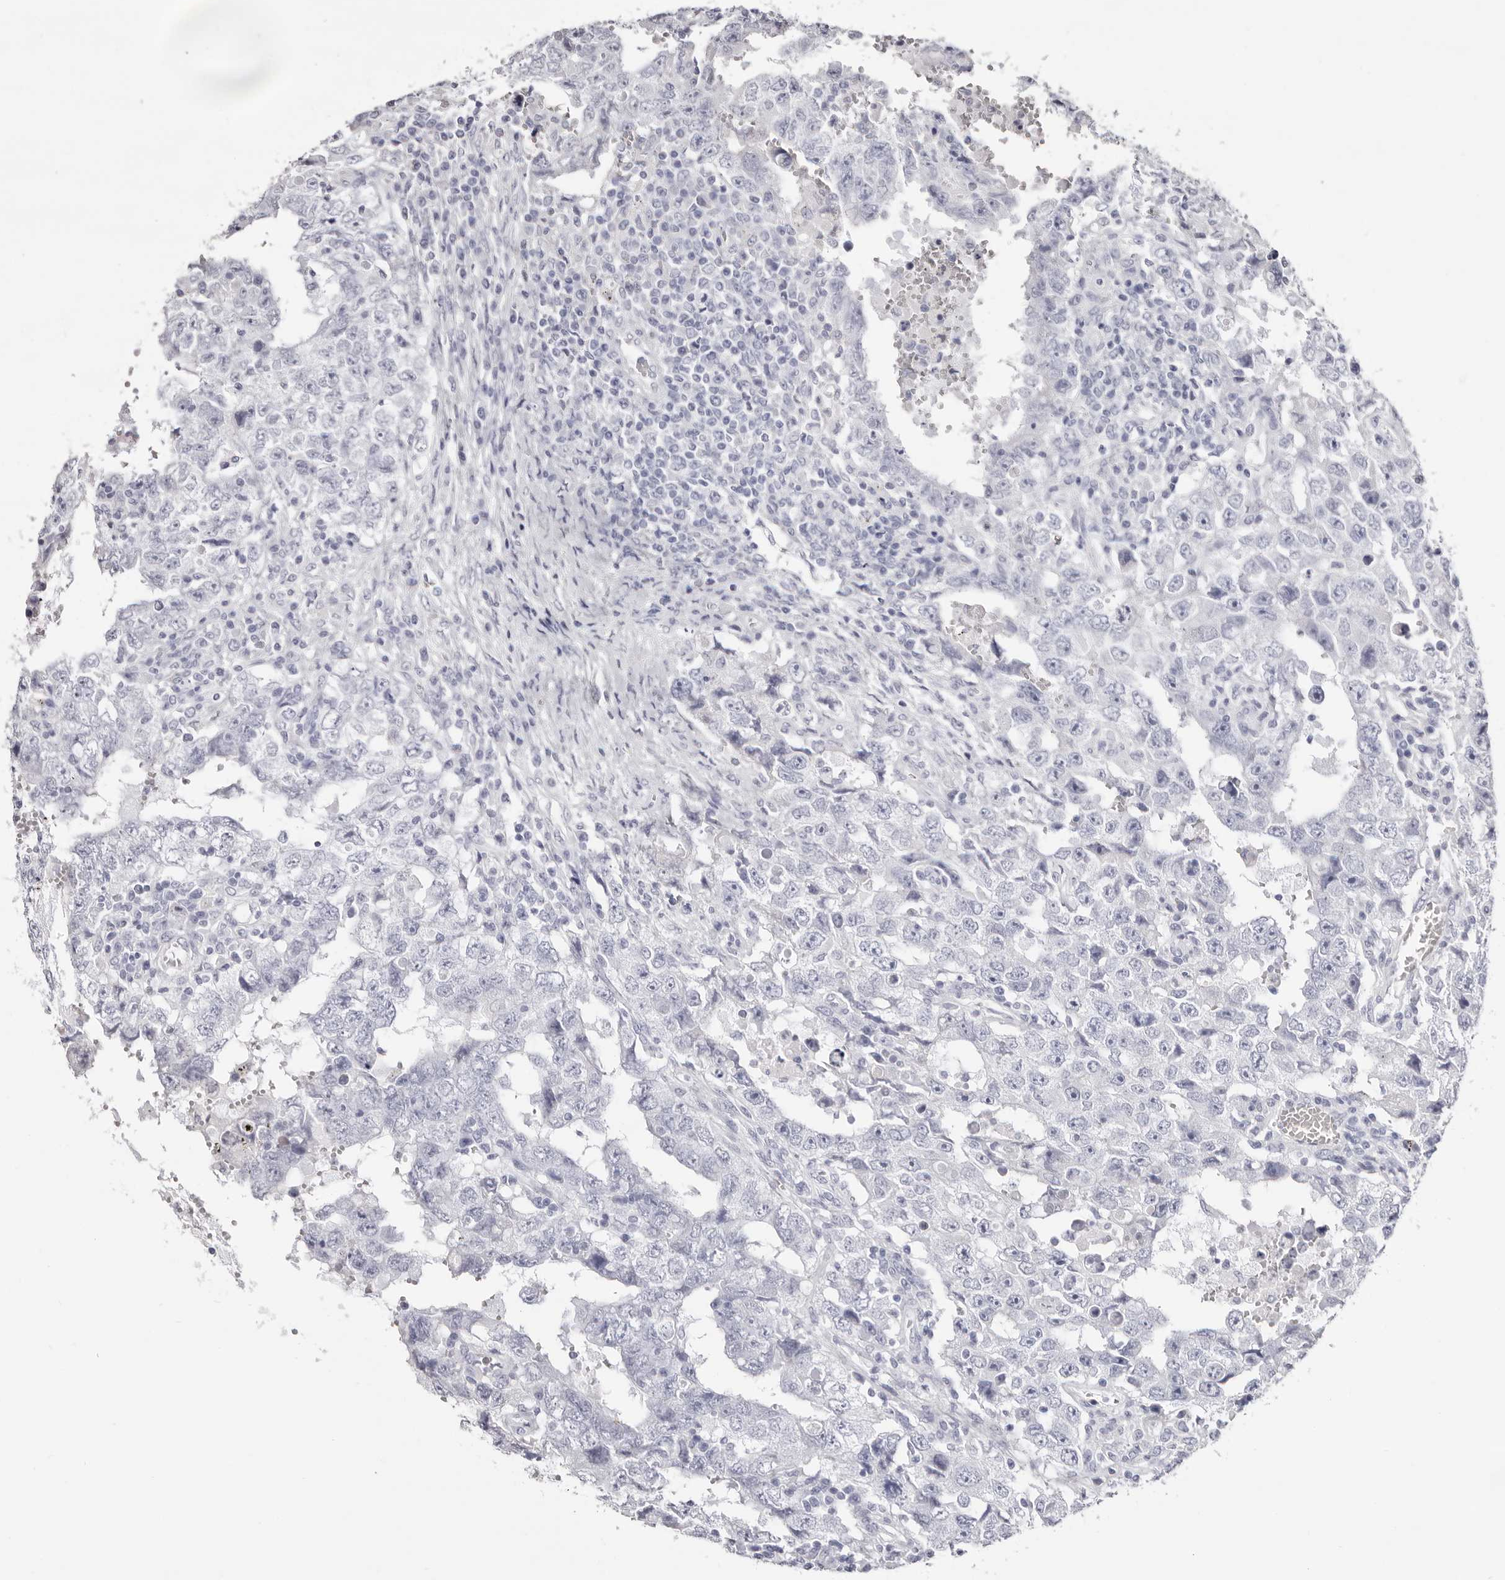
{"staining": {"intensity": "negative", "quantity": "none", "location": "none"}, "tissue": "testis cancer", "cell_type": "Tumor cells", "image_type": "cancer", "snomed": [{"axis": "morphology", "description": "Carcinoma, Embryonal, NOS"}, {"axis": "topography", "description": "Testis"}], "caption": "High magnification brightfield microscopy of testis cancer stained with DAB (3,3'-diaminobenzidine) (brown) and counterstained with hematoxylin (blue): tumor cells show no significant expression.", "gene": "LPO", "patient": {"sex": "male", "age": 26}}